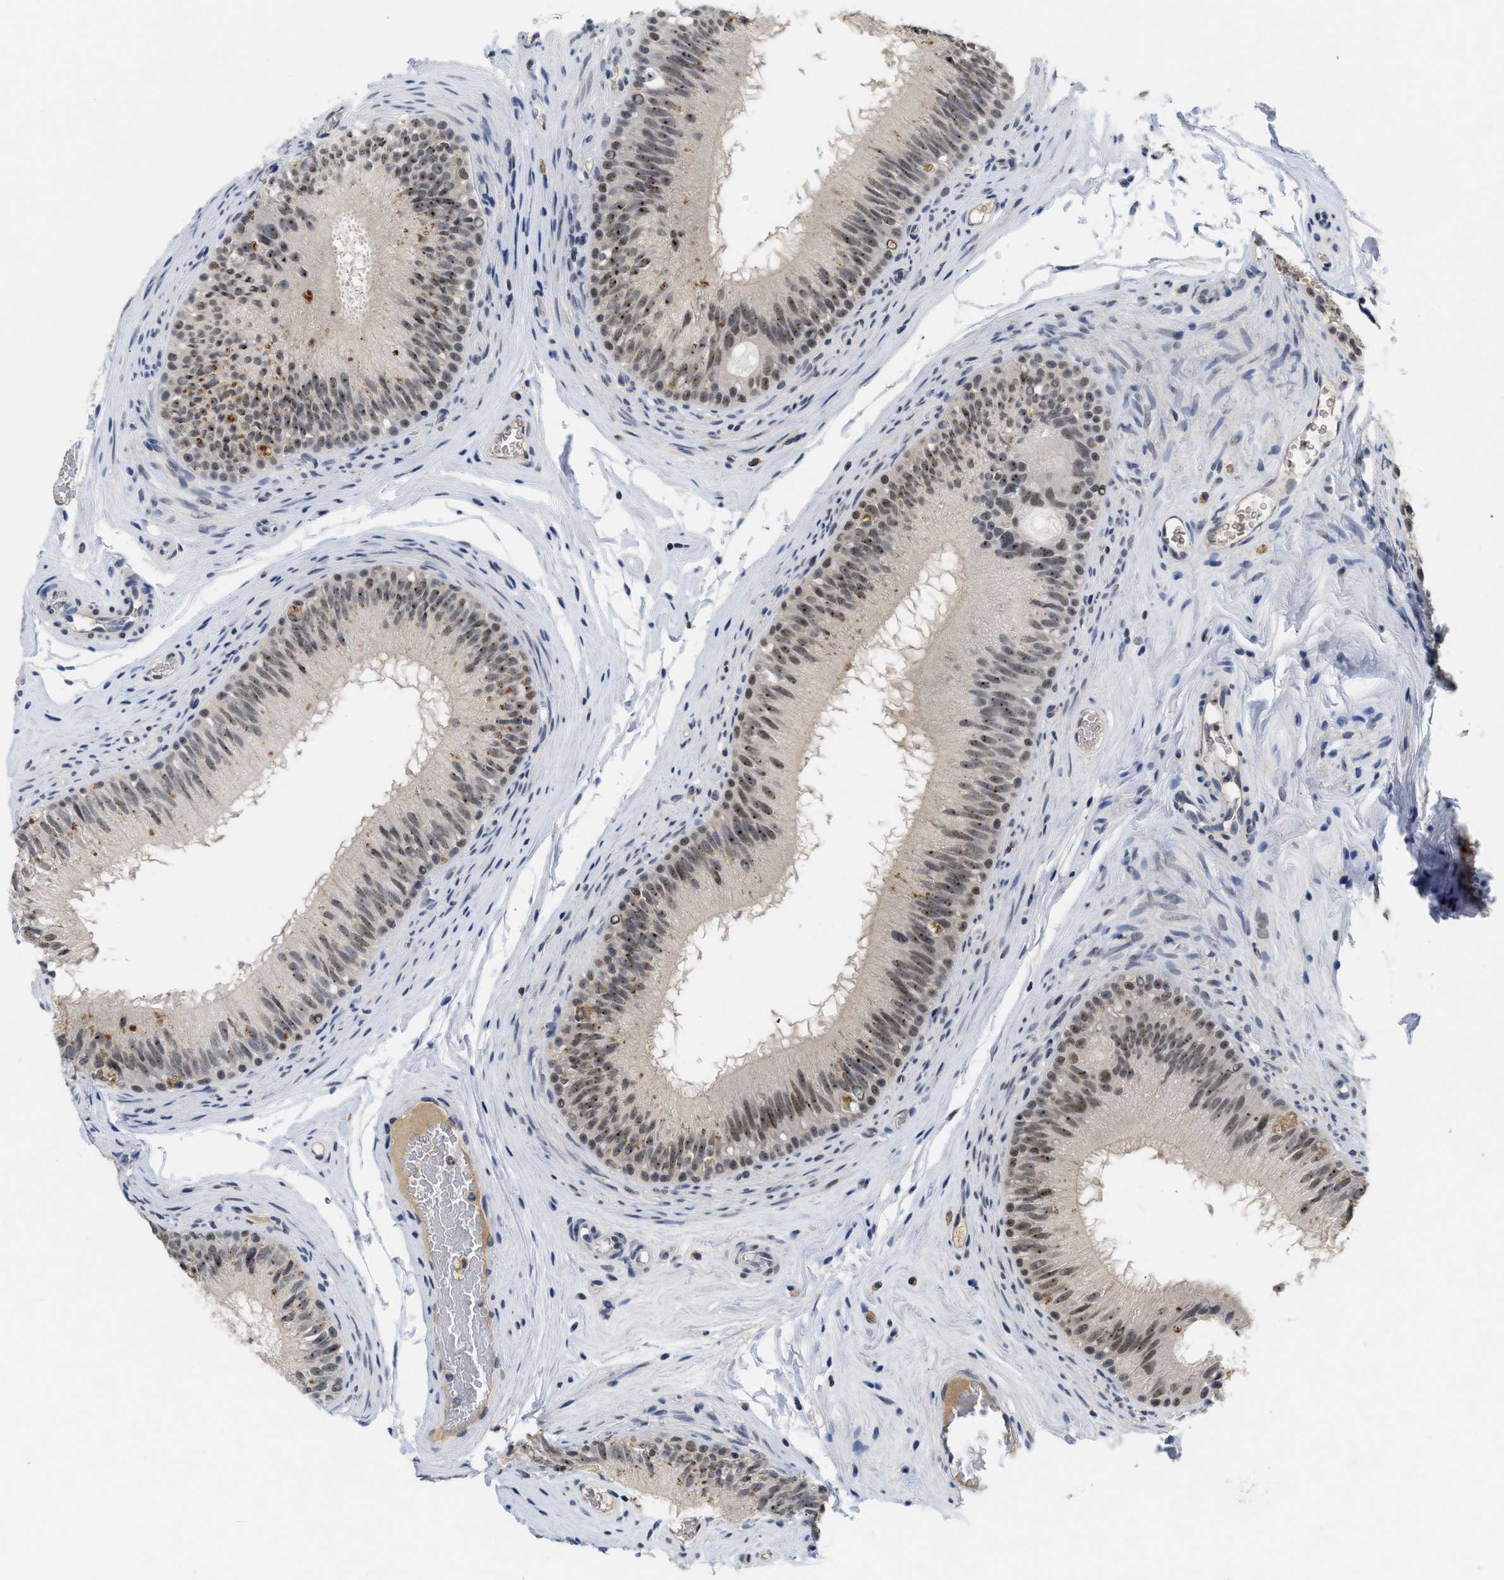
{"staining": {"intensity": "moderate", "quantity": ">75%", "location": "nuclear"}, "tissue": "epididymis", "cell_type": "Glandular cells", "image_type": "normal", "snomed": [{"axis": "morphology", "description": "Normal tissue, NOS"}, {"axis": "topography", "description": "Testis"}, {"axis": "topography", "description": "Epididymis"}], "caption": "Protein staining of unremarkable epididymis demonstrates moderate nuclear staining in approximately >75% of glandular cells.", "gene": "GGNBP2", "patient": {"sex": "male", "age": 36}}